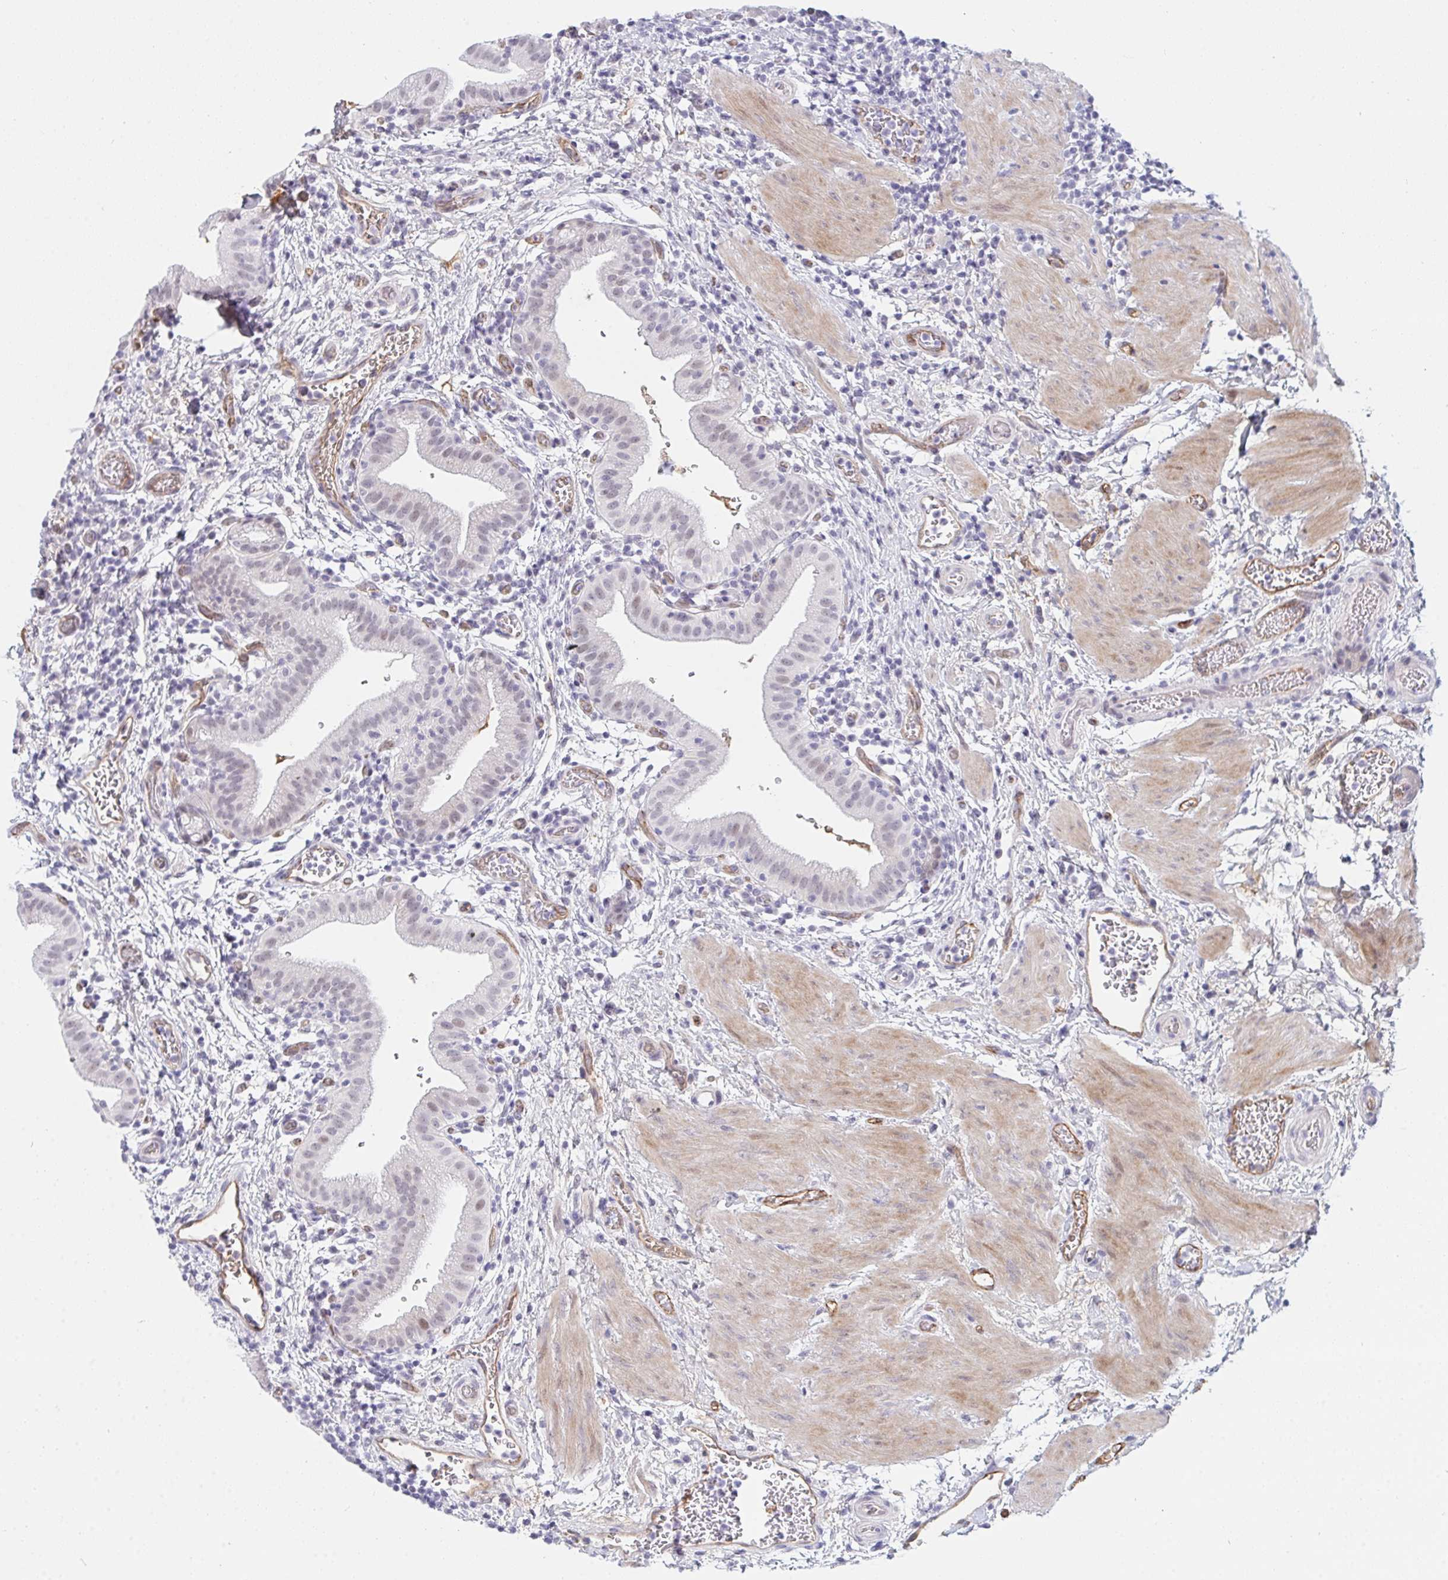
{"staining": {"intensity": "weak", "quantity": "25%-75%", "location": "nuclear"}, "tissue": "gallbladder", "cell_type": "Glandular cells", "image_type": "normal", "snomed": [{"axis": "morphology", "description": "Normal tissue, NOS"}, {"axis": "topography", "description": "Gallbladder"}], "caption": "A micrograph of human gallbladder stained for a protein reveals weak nuclear brown staining in glandular cells. Immunohistochemistry (ihc) stains the protein of interest in brown and the nuclei are stained blue.", "gene": "DSCAML1", "patient": {"sex": "male", "age": 26}}